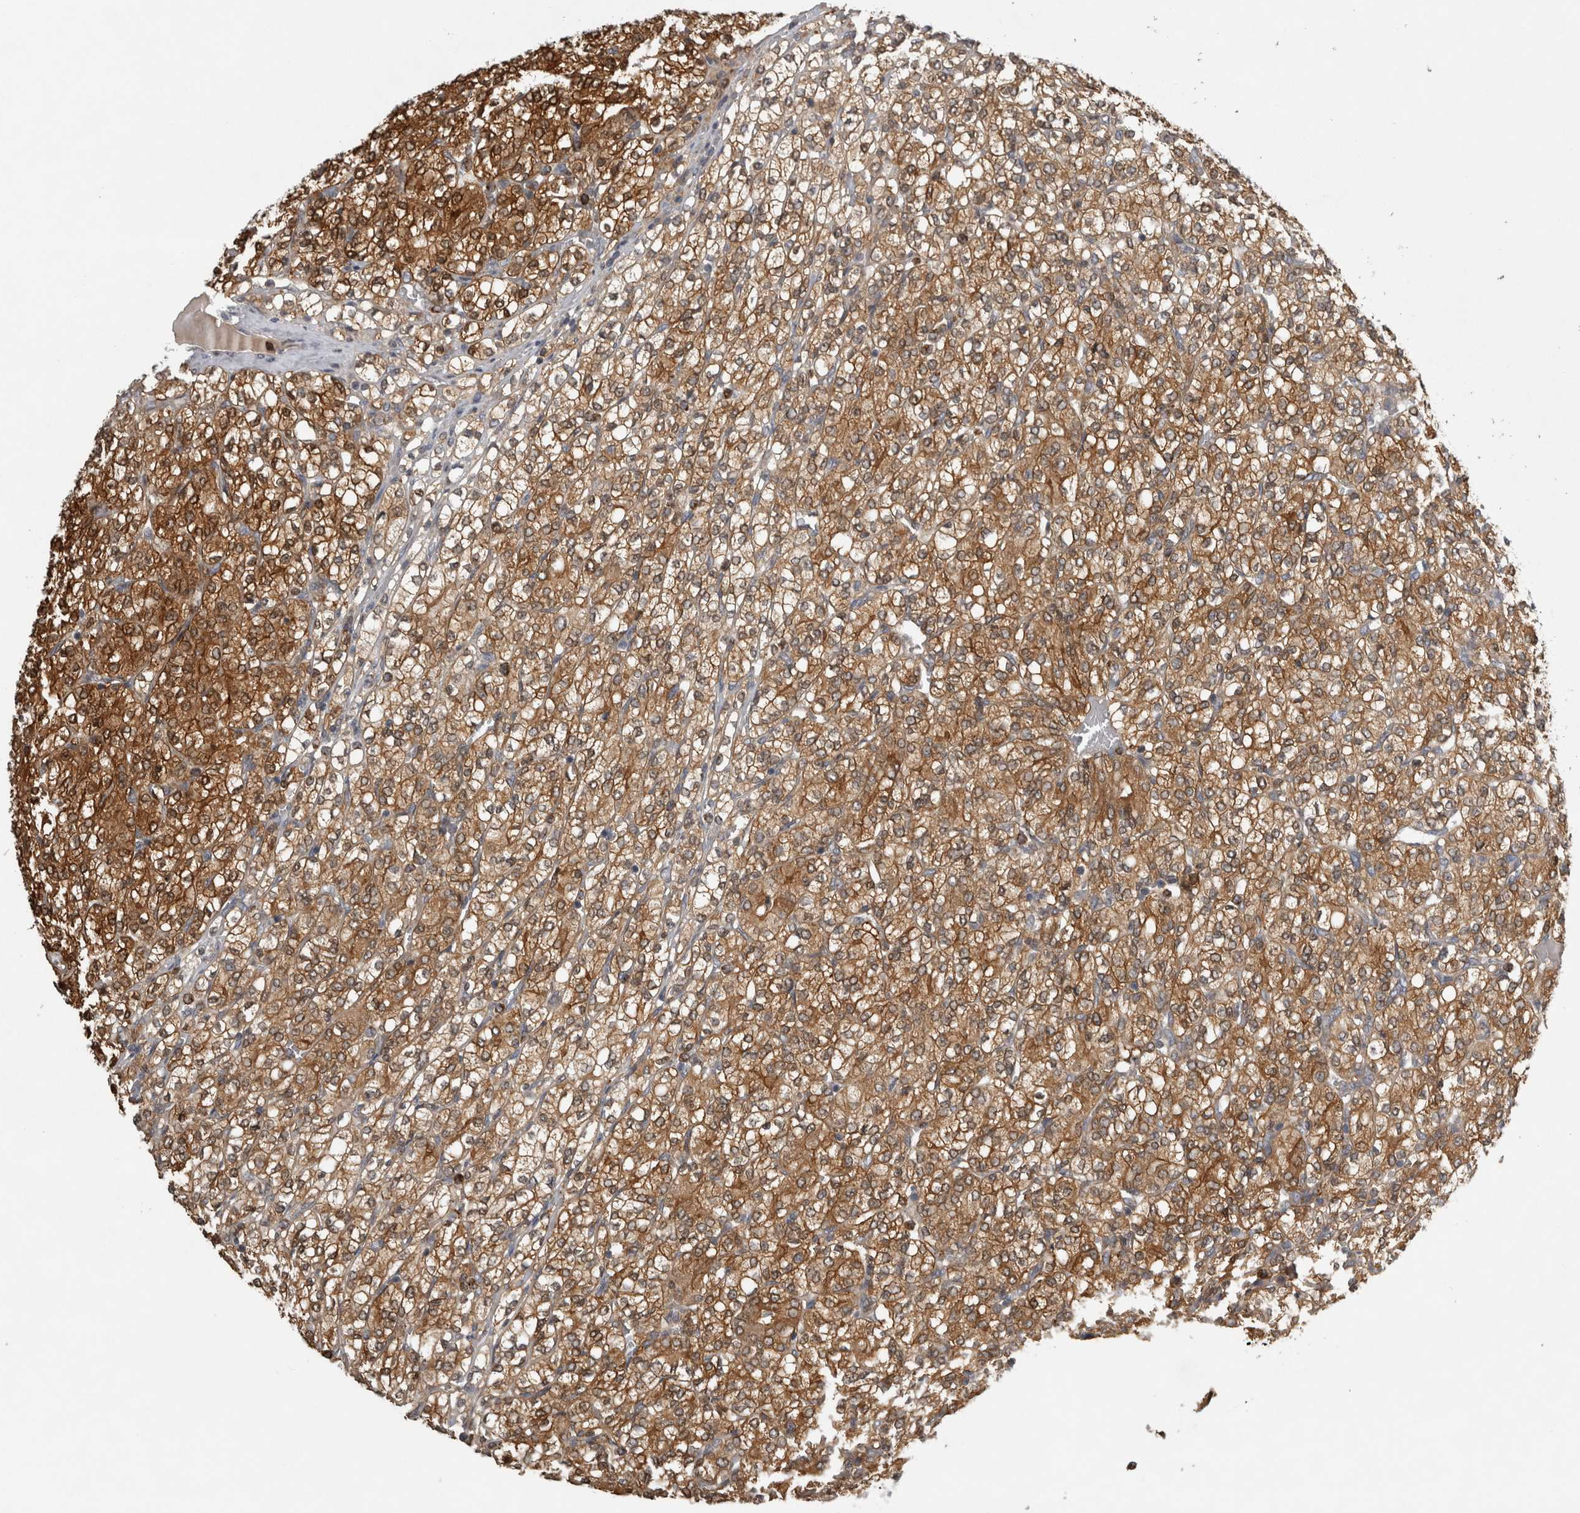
{"staining": {"intensity": "strong", "quantity": ">75%", "location": "cytoplasmic/membranous"}, "tissue": "renal cancer", "cell_type": "Tumor cells", "image_type": "cancer", "snomed": [{"axis": "morphology", "description": "Adenocarcinoma, NOS"}, {"axis": "topography", "description": "Kidney"}], "caption": "A high-resolution histopathology image shows IHC staining of renal adenocarcinoma, which displays strong cytoplasmic/membranous expression in about >75% of tumor cells.", "gene": "TRMT61B", "patient": {"sex": "male", "age": 77}}